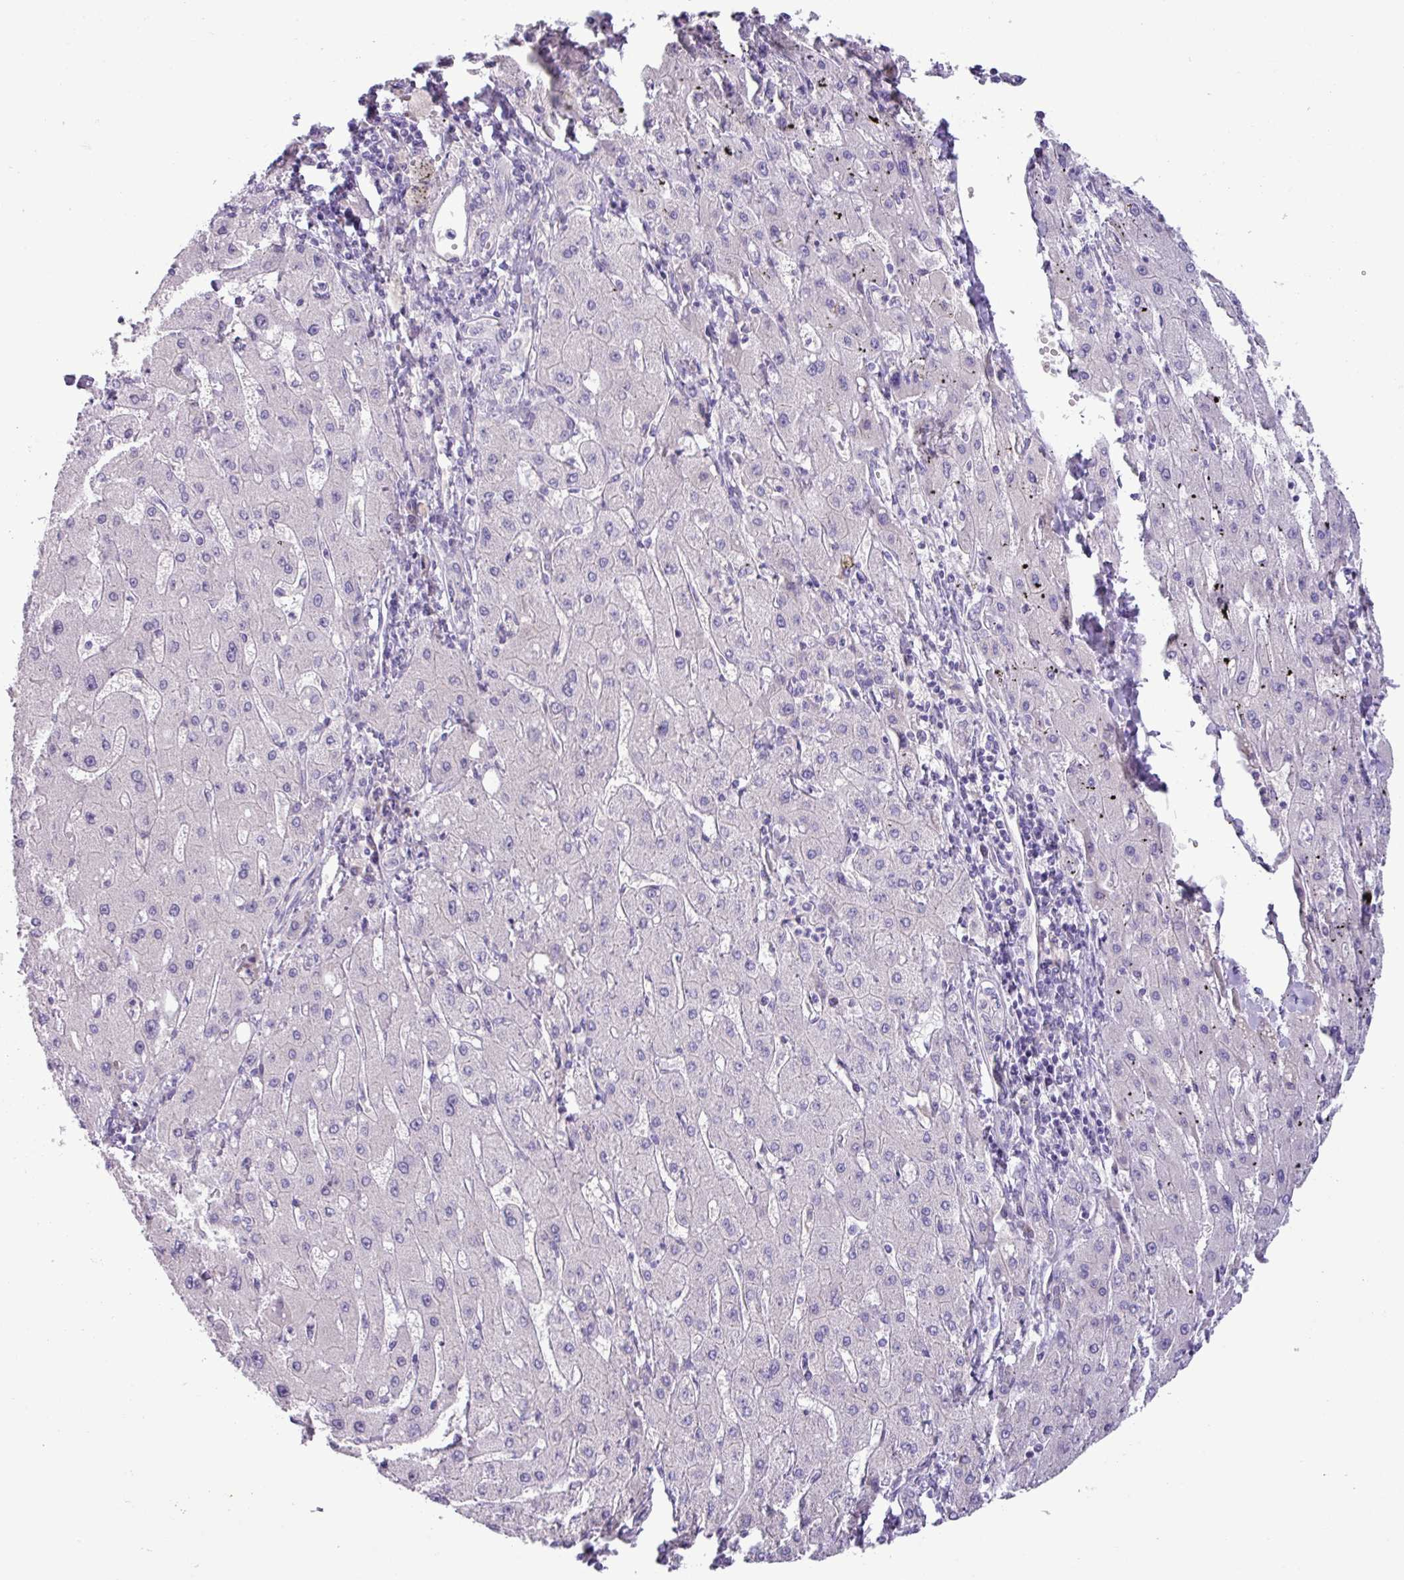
{"staining": {"intensity": "negative", "quantity": "none", "location": "none"}, "tissue": "liver cancer", "cell_type": "Tumor cells", "image_type": "cancer", "snomed": [{"axis": "morphology", "description": "Carcinoma, Hepatocellular, NOS"}, {"axis": "topography", "description": "Liver"}], "caption": "High power microscopy photomicrograph of an immunohistochemistry micrograph of liver hepatocellular carcinoma, revealing no significant positivity in tumor cells.", "gene": "STIMATE", "patient": {"sex": "male", "age": 72}}